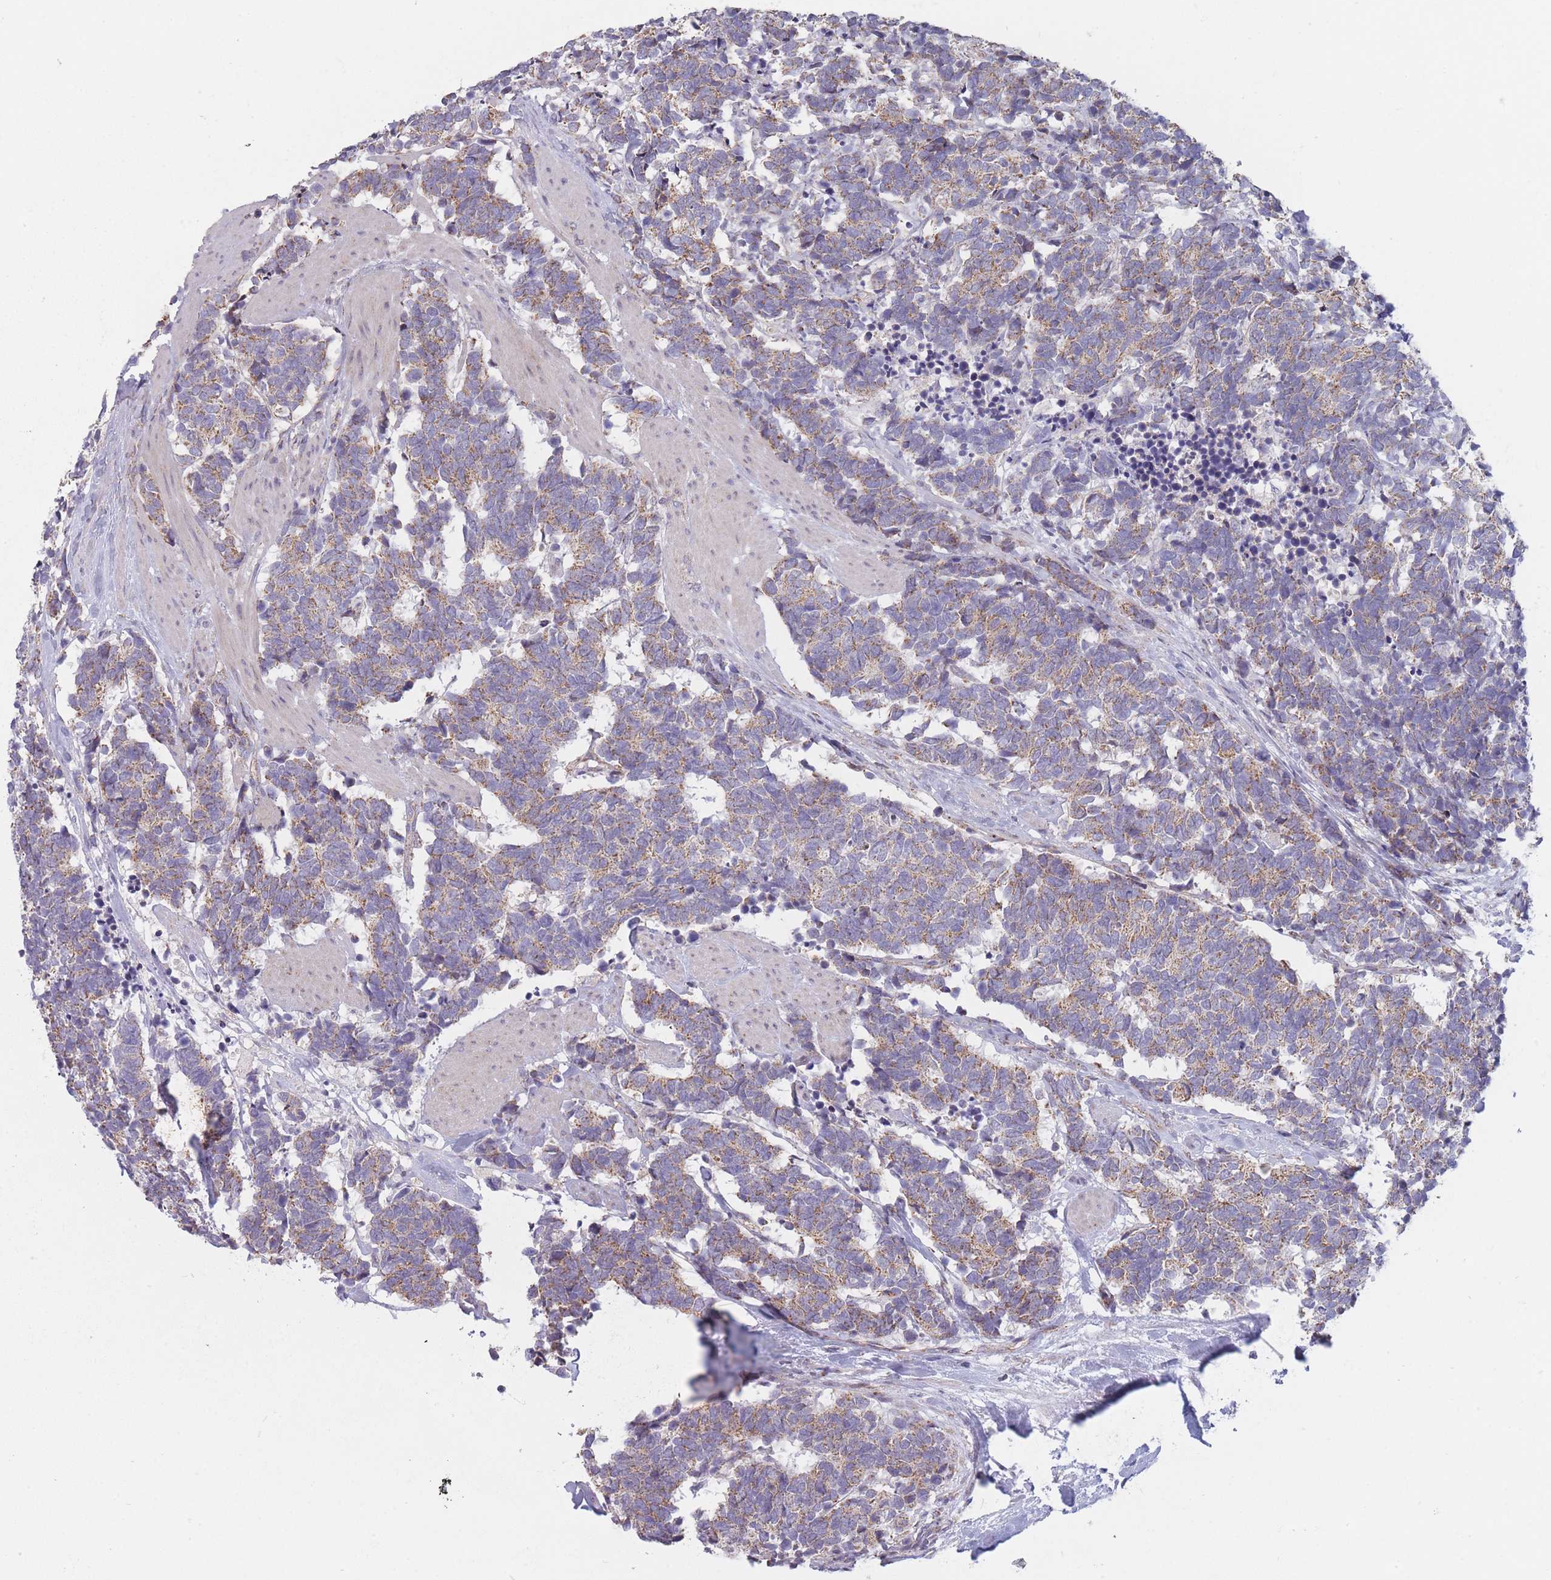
{"staining": {"intensity": "moderate", "quantity": ">75%", "location": "cytoplasmic/membranous"}, "tissue": "carcinoid", "cell_type": "Tumor cells", "image_type": "cancer", "snomed": [{"axis": "morphology", "description": "Carcinoma, NOS"}, {"axis": "morphology", "description": "Carcinoid, malignant, NOS"}, {"axis": "topography", "description": "Prostate"}], "caption": "A high-resolution image shows IHC staining of carcinoma, which exhibits moderate cytoplasmic/membranous expression in approximately >75% of tumor cells.", "gene": "MRPS18C", "patient": {"sex": "male", "age": 57}}